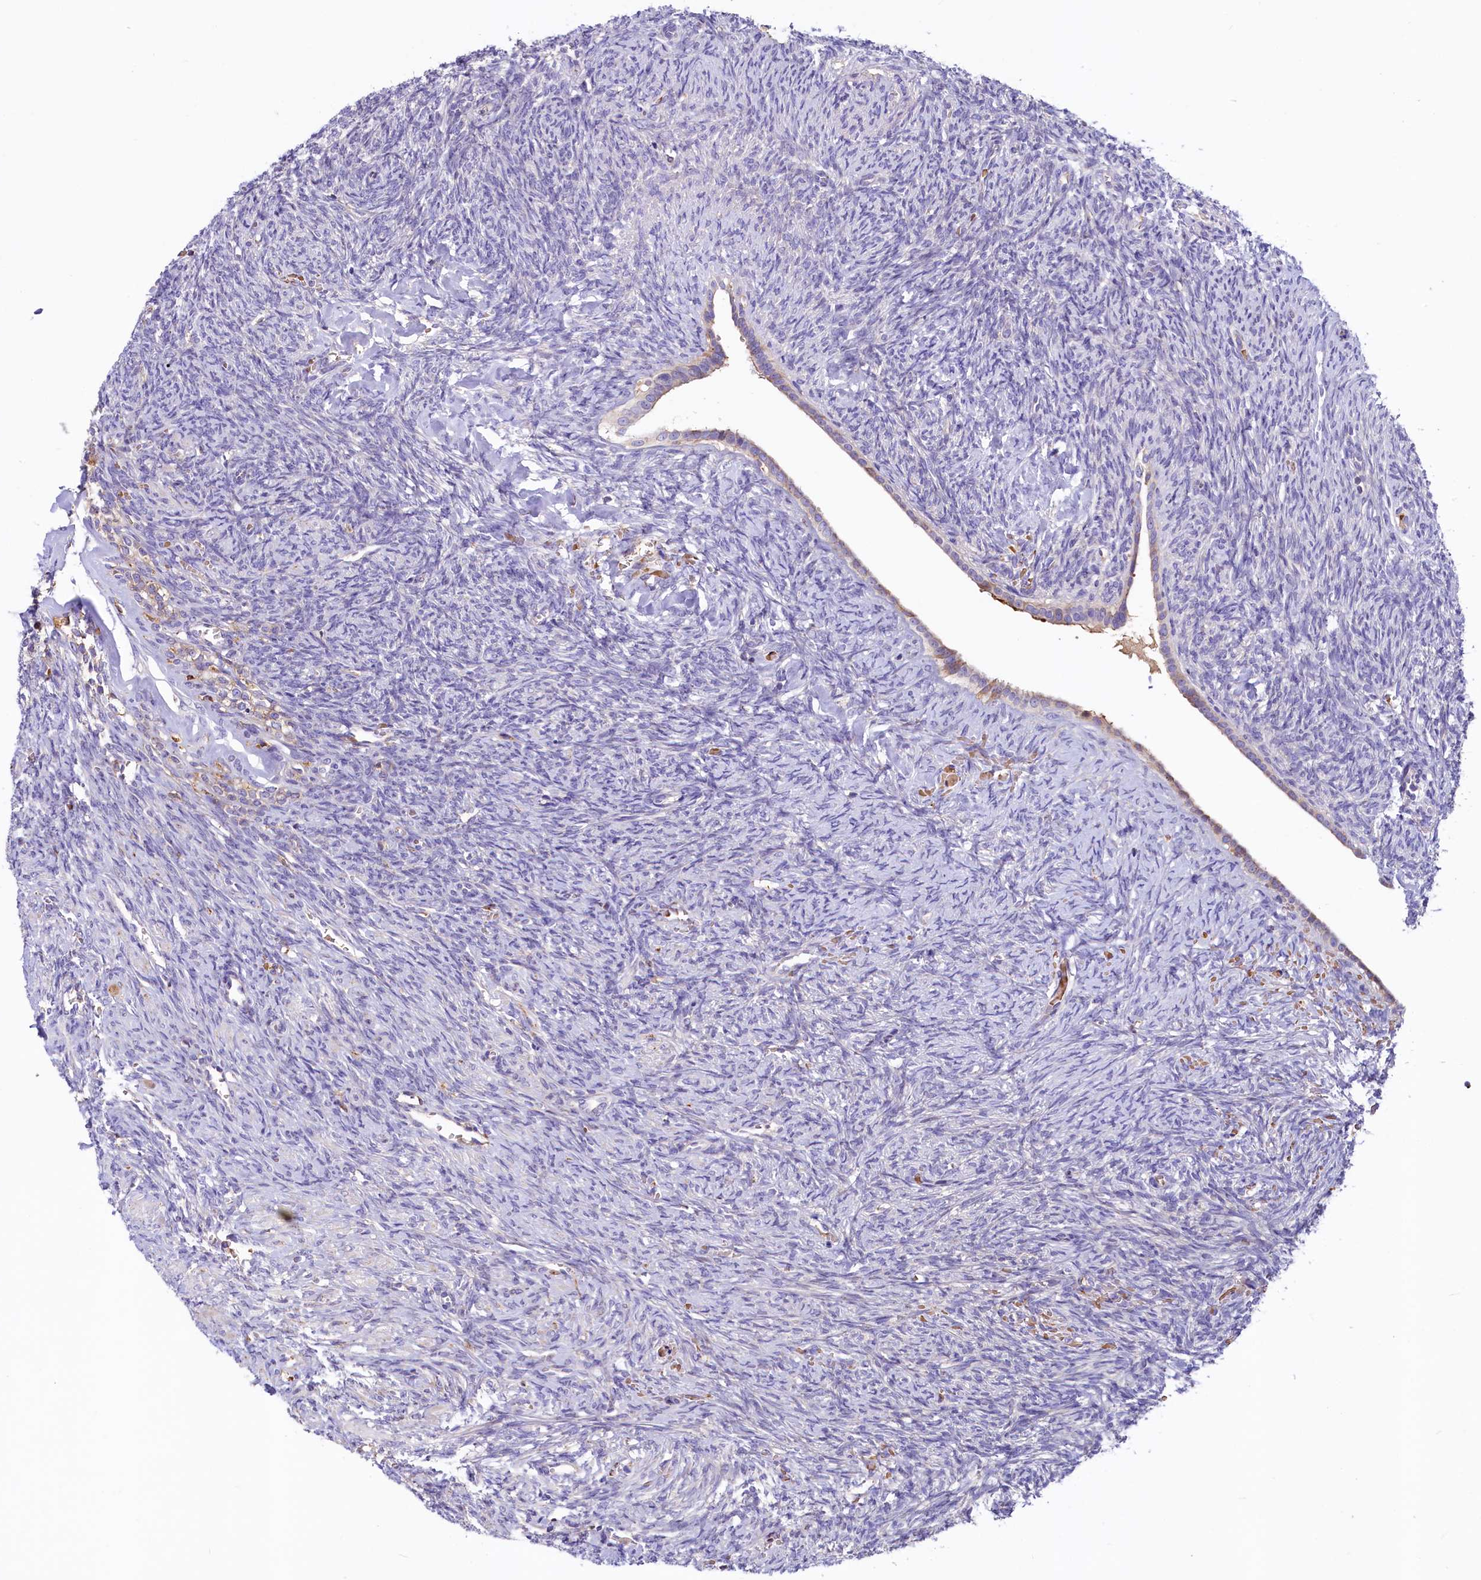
{"staining": {"intensity": "weak", "quantity": ">75%", "location": "cytoplasmic/membranous"}, "tissue": "ovary", "cell_type": "Follicle cells", "image_type": "normal", "snomed": [{"axis": "morphology", "description": "Normal tissue, NOS"}, {"axis": "topography", "description": "Ovary"}], "caption": "High-power microscopy captured an immunohistochemistry photomicrograph of unremarkable ovary, revealing weak cytoplasmic/membranous expression in approximately >75% of follicle cells.", "gene": "HPS6", "patient": {"sex": "female", "age": 41}}